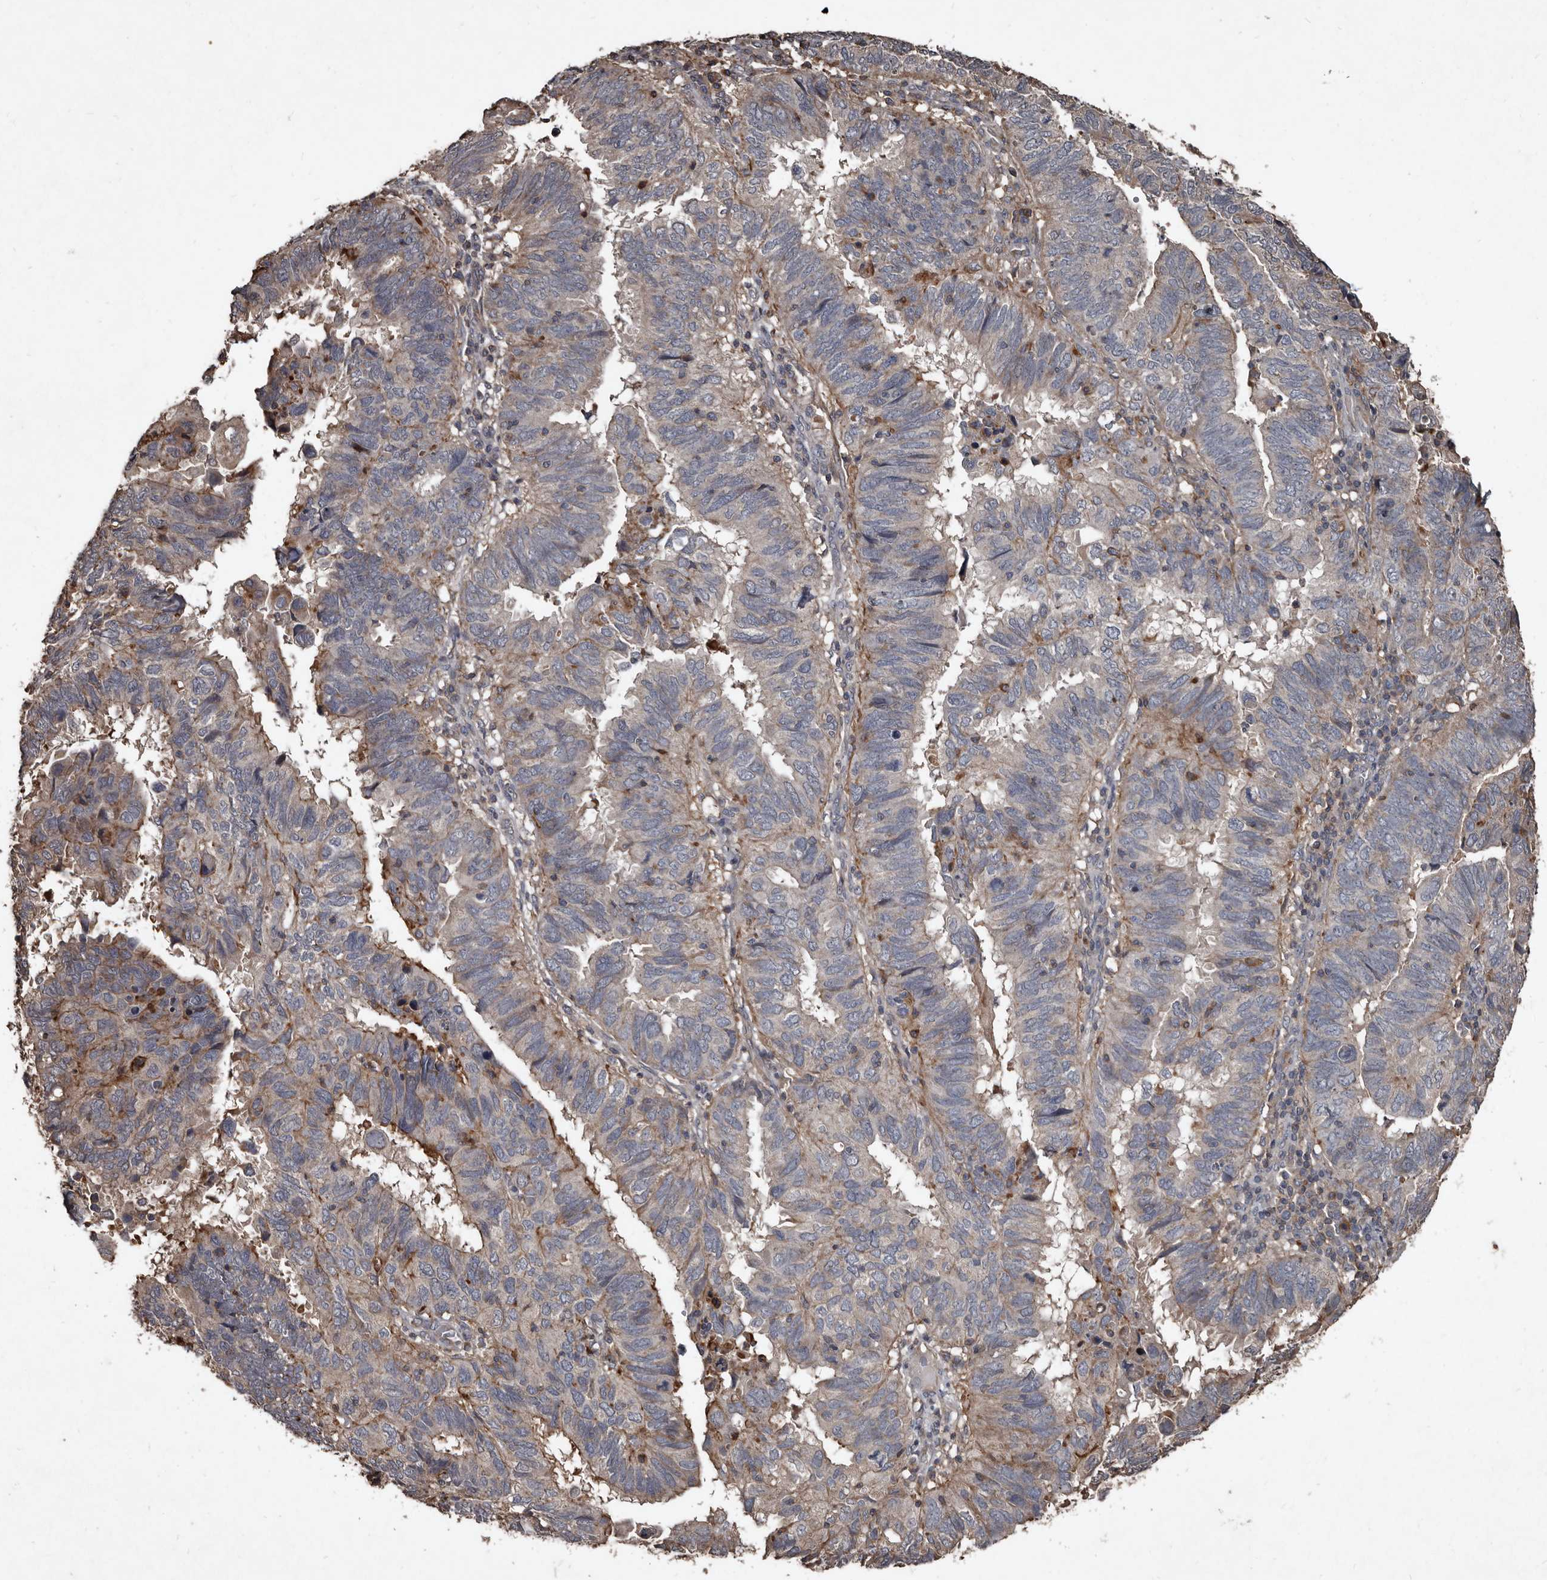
{"staining": {"intensity": "negative", "quantity": "none", "location": "none"}, "tissue": "endometrial cancer", "cell_type": "Tumor cells", "image_type": "cancer", "snomed": [{"axis": "morphology", "description": "Adenocarcinoma, NOS"}, {"axis": "topography", "description": "Uterus"}], "caption": "Tumor cells are negative for brown protein staining in endometrial cancer. (Stains: DAB immunohistochemistry (IHC) with hematoxylin counter stain, Microscopy: brightfield microscopy at high magnification).", "gene": "GREB1", "patient": {"sex": "female", "age": 77}}